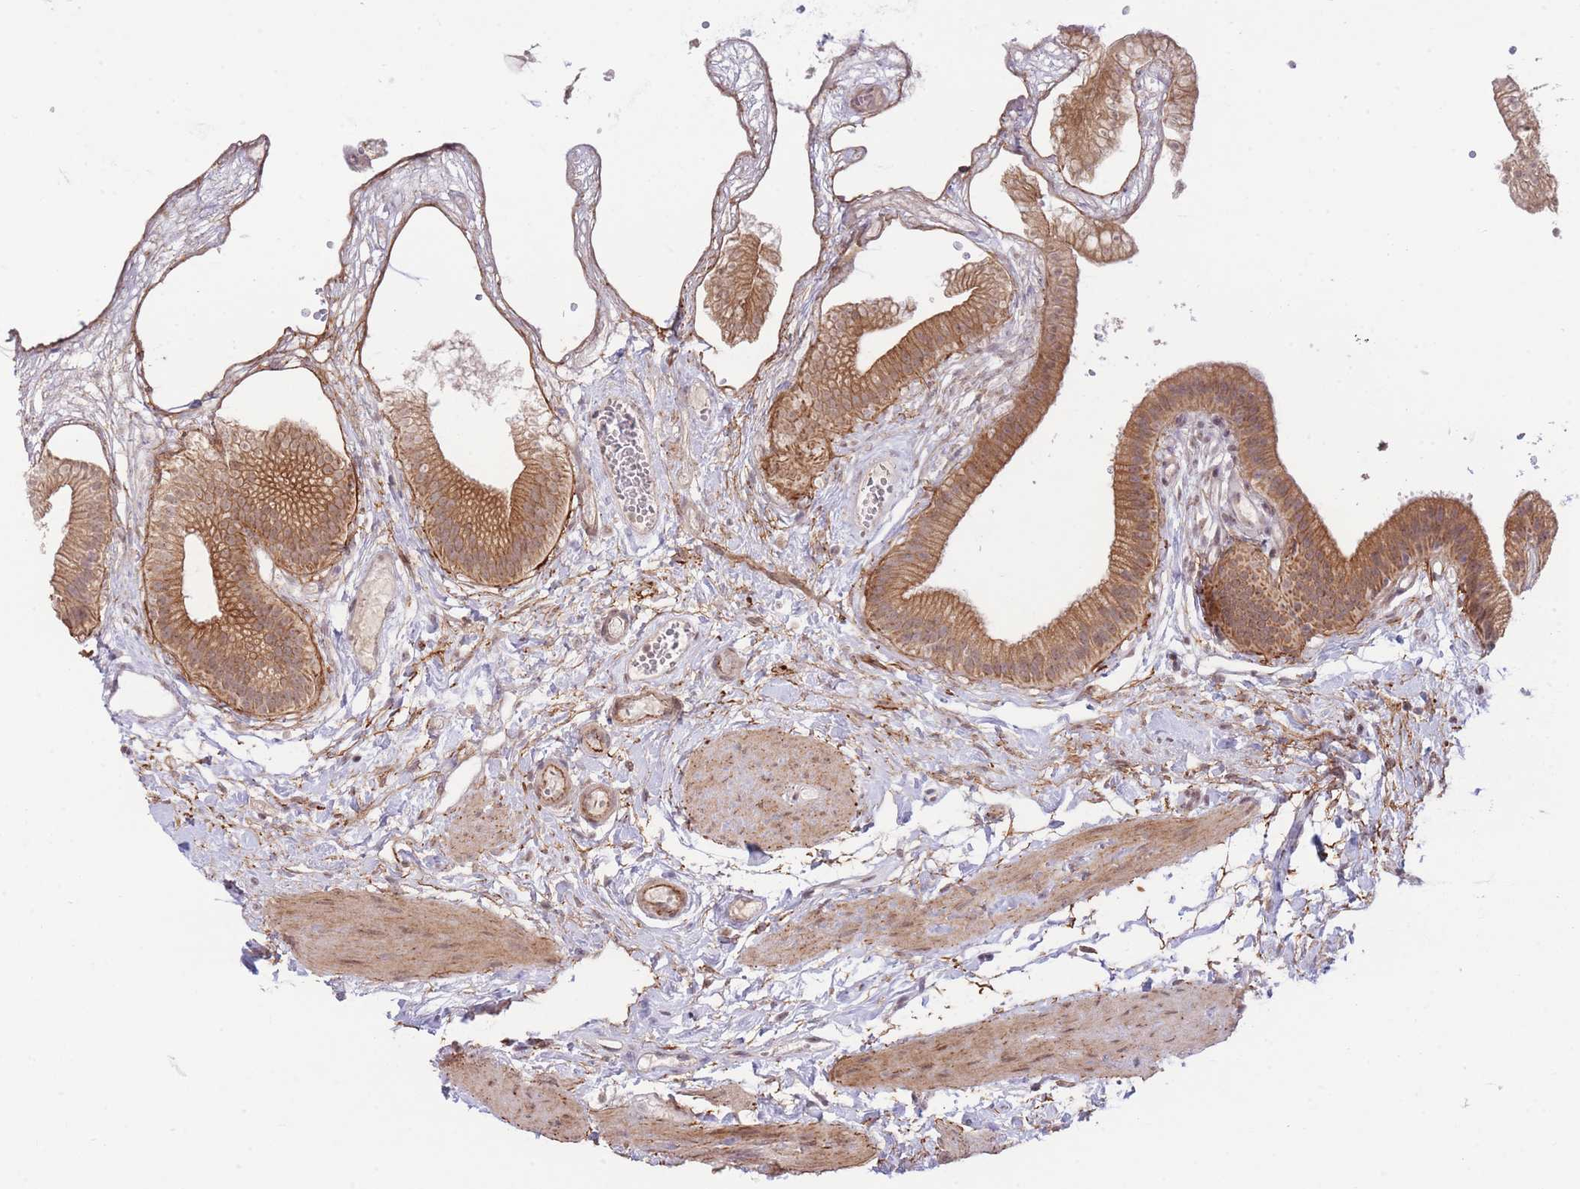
{"staining": {"intensity": "moderate", "quantity": ">75%", "location": "cytoplasmic/membranous,nuclear"}, "tissue": "gallbladder", "cell_type": "Glandular cells", "image_type": "normal", "snomed": [{"axis": "morphology", "description": "Normal tissue, NOS"}, {"axis": "topography", "description": "Gallbladder"}], "caption": "Protein staining of unremarkable gallbladder shows moderate cytoplasmic/membranous,nuclear staining in about >75% of glandular cells.", "gene": "CARD8", "patient": {"sex": "female", "age": 54}}